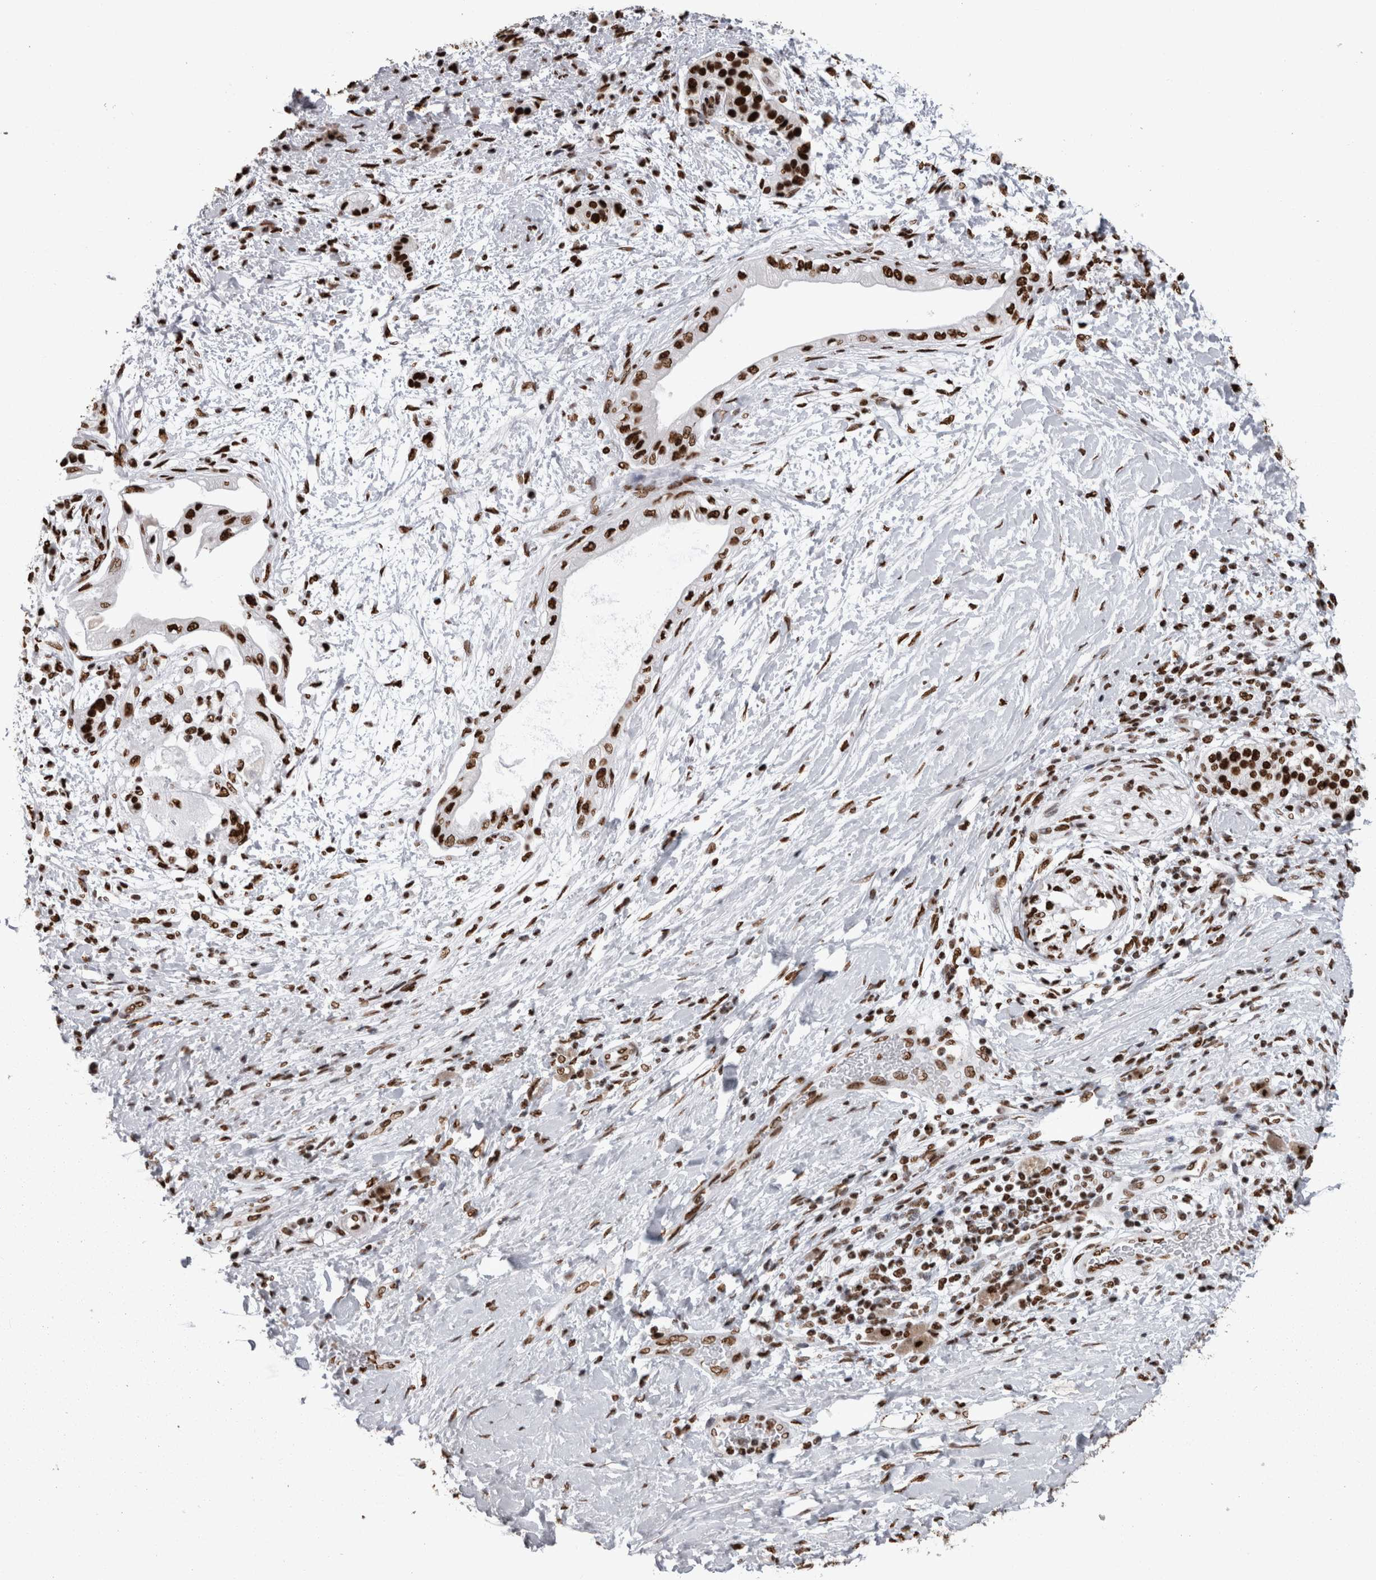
{"staining": {"intensity": "strong", "quantity": ">75%", "location": "nuclear"}, "tissue": "pancreatic cancer", "cell_type": "Tumor cells", "image_type": "cancer", "snomed": [{"axis": "morphology", "description": "Normal tissue, NOS"}, {"axis": "morphology", "description": "Adenocarcinoma, NOS"}, {"axis": "topography", "description": "Pancreas"}, {"axis": "topography", "description": "Duodenum"}], "caption": "IHC histopathology image of human pancreatic cancer (adenocarcinoma) stained for a protein (brown), which shows high levels of strong nuclear expression in approximately >75% of tumor cells.", "gene": "HNRNPM", "patient": {"sex": "female", "age": 60}}